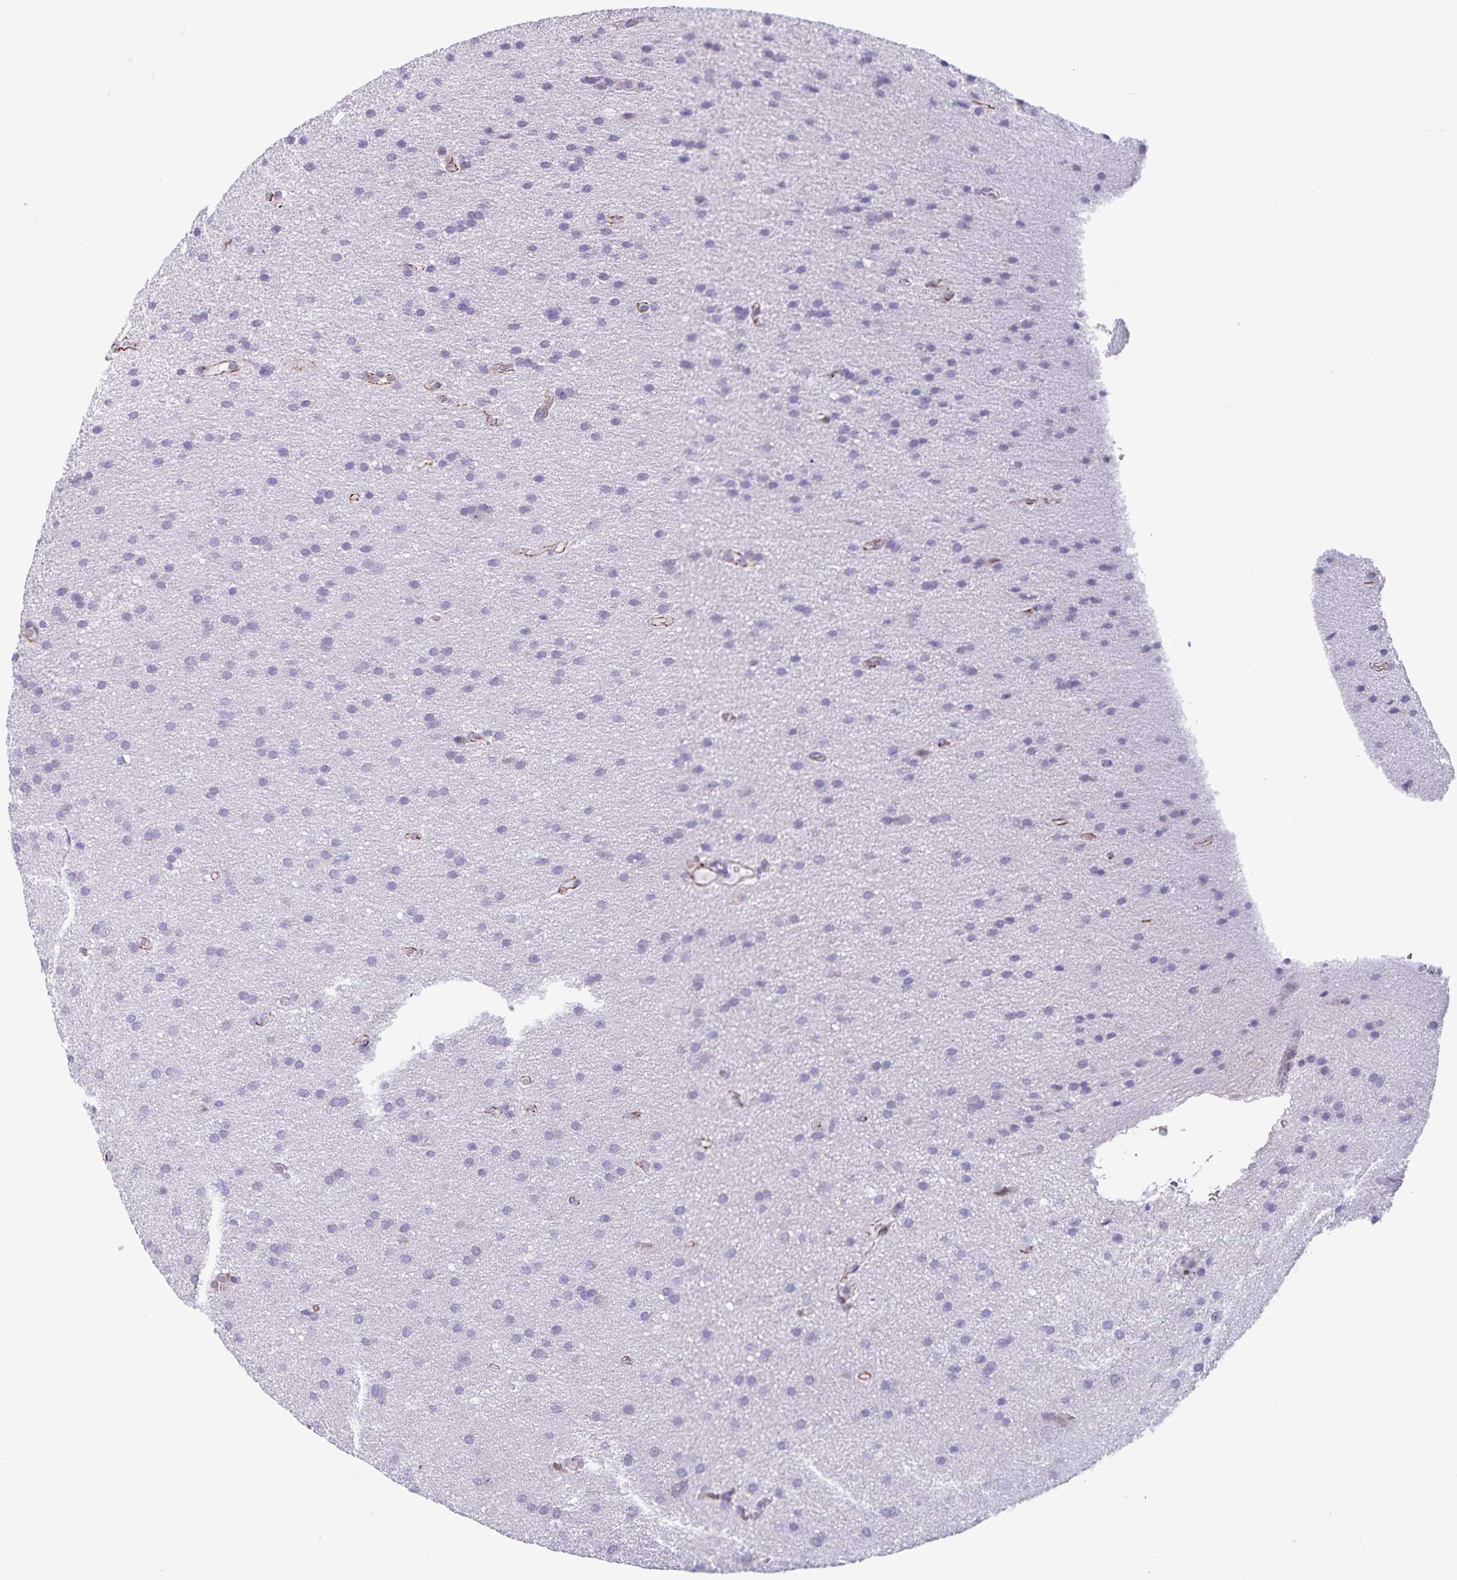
{"staining": {"intensity": "negative", "quantity": "none", "location": "none"}, "tissue": "glioma", "cell_type": "Tumor cells", "image_type": "cancer", "snomed": [{"axis": "morphology", "description": "Glioma, malignant, Low grade"}, {"axis": "topography", "description": "Brain"}], "caption": "IHC of human malignant glioma (low-grade) shows no staining in tumor cells. Nuclei are stained in blue.", "gene": "SYNM", "patient": {"sex": "female", "age": 54}}